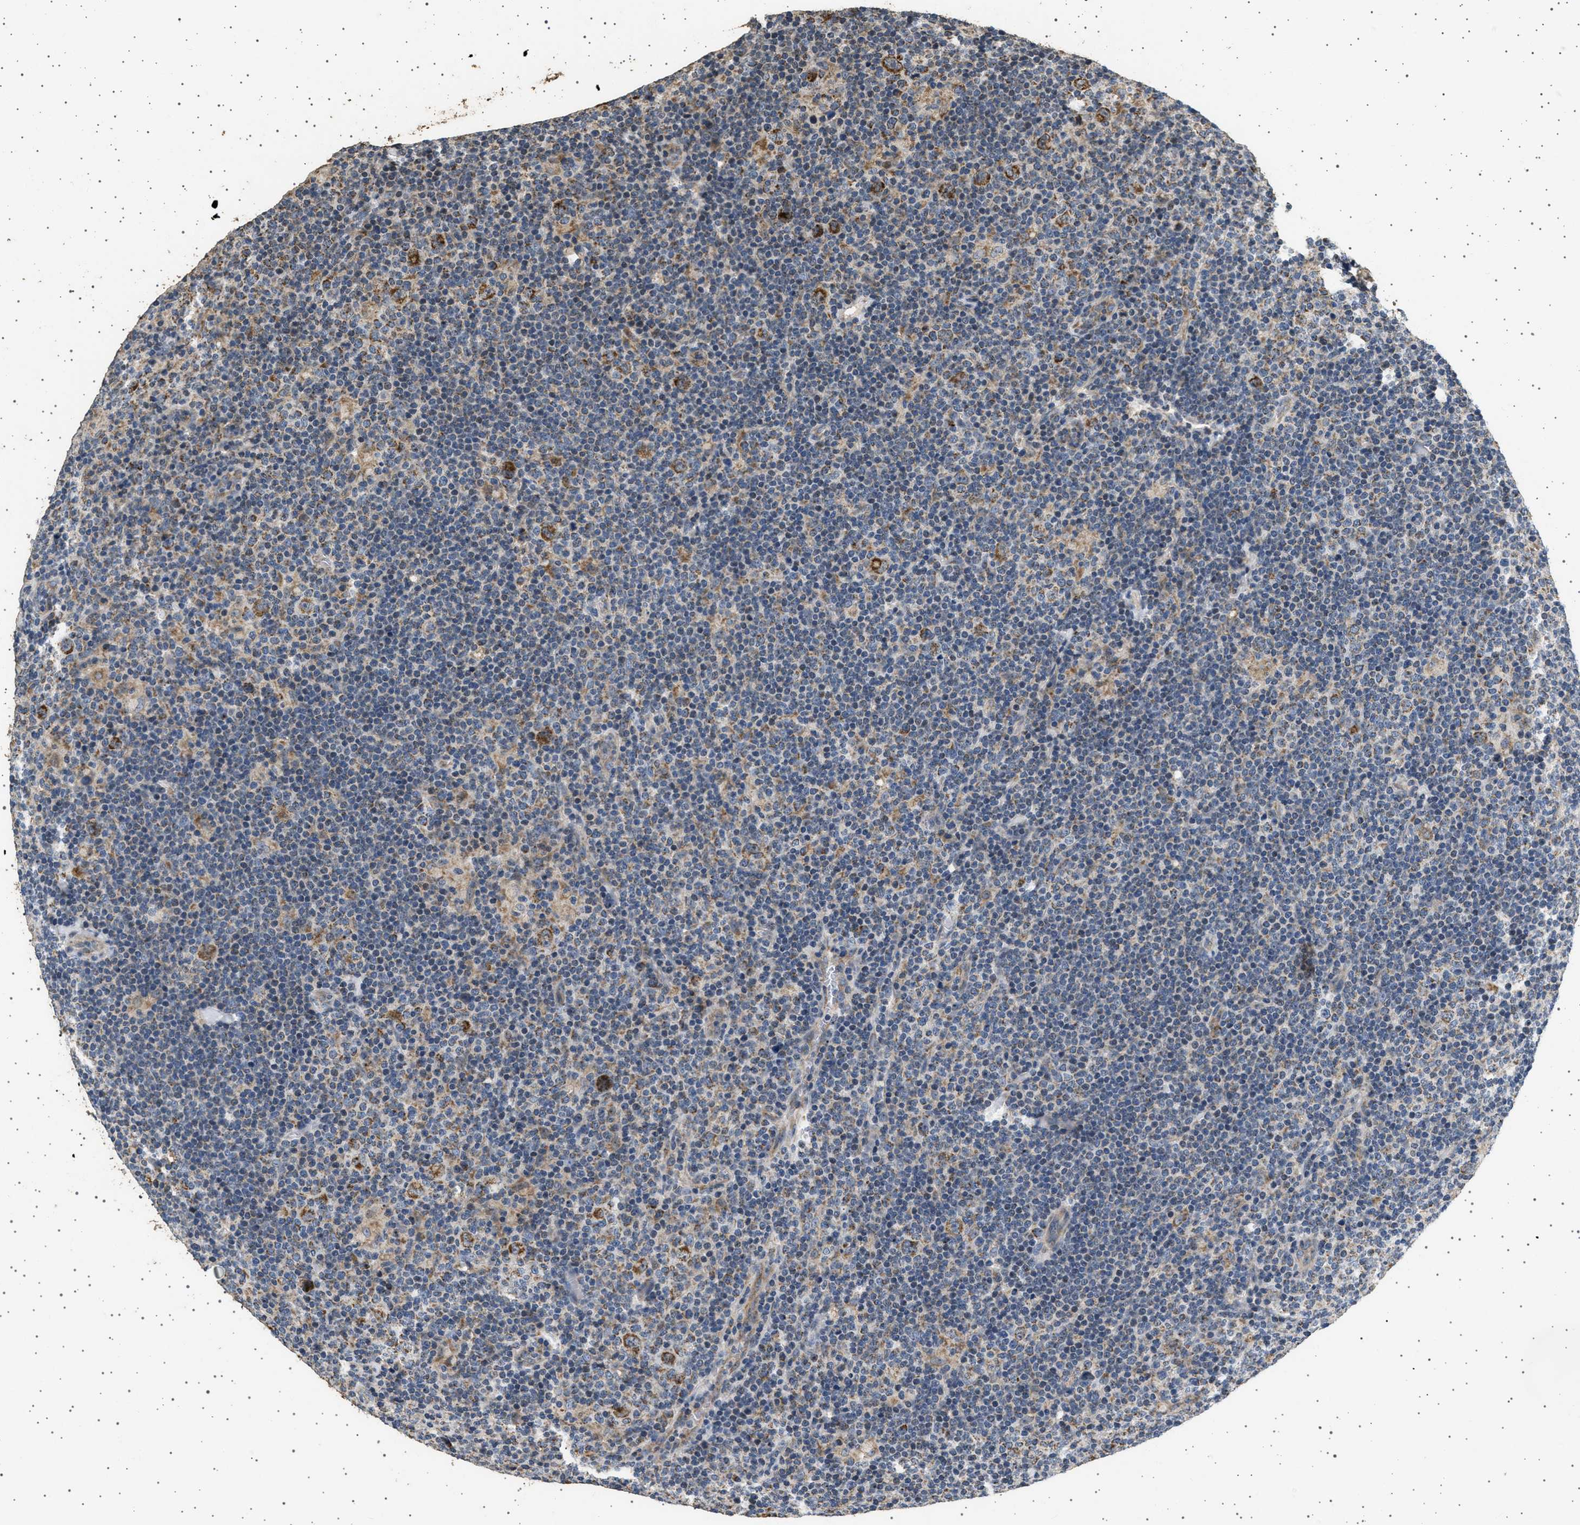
{"staining": {"intensity": "moderate", "quantity": ">75%", "location": "cytoplasmic/membranous"}, "tissue": "lymphoma", "cell_type": "Tumor cells", "image_type": "cancer", "snomed": [{"axis": "morphology", "description": "Hodgkin's disease, NOS"}, {"axis": "topography", "description": "Lymph node"}], "caption": "Immunohistochemical staining of Hodgkin's disease demonstrates medium levels of moderate cytoplasmic/membranous expression in about >75% of tumor cells.", "gene": "KCNA4", "patient": {"sex": "female", "age": 57}}